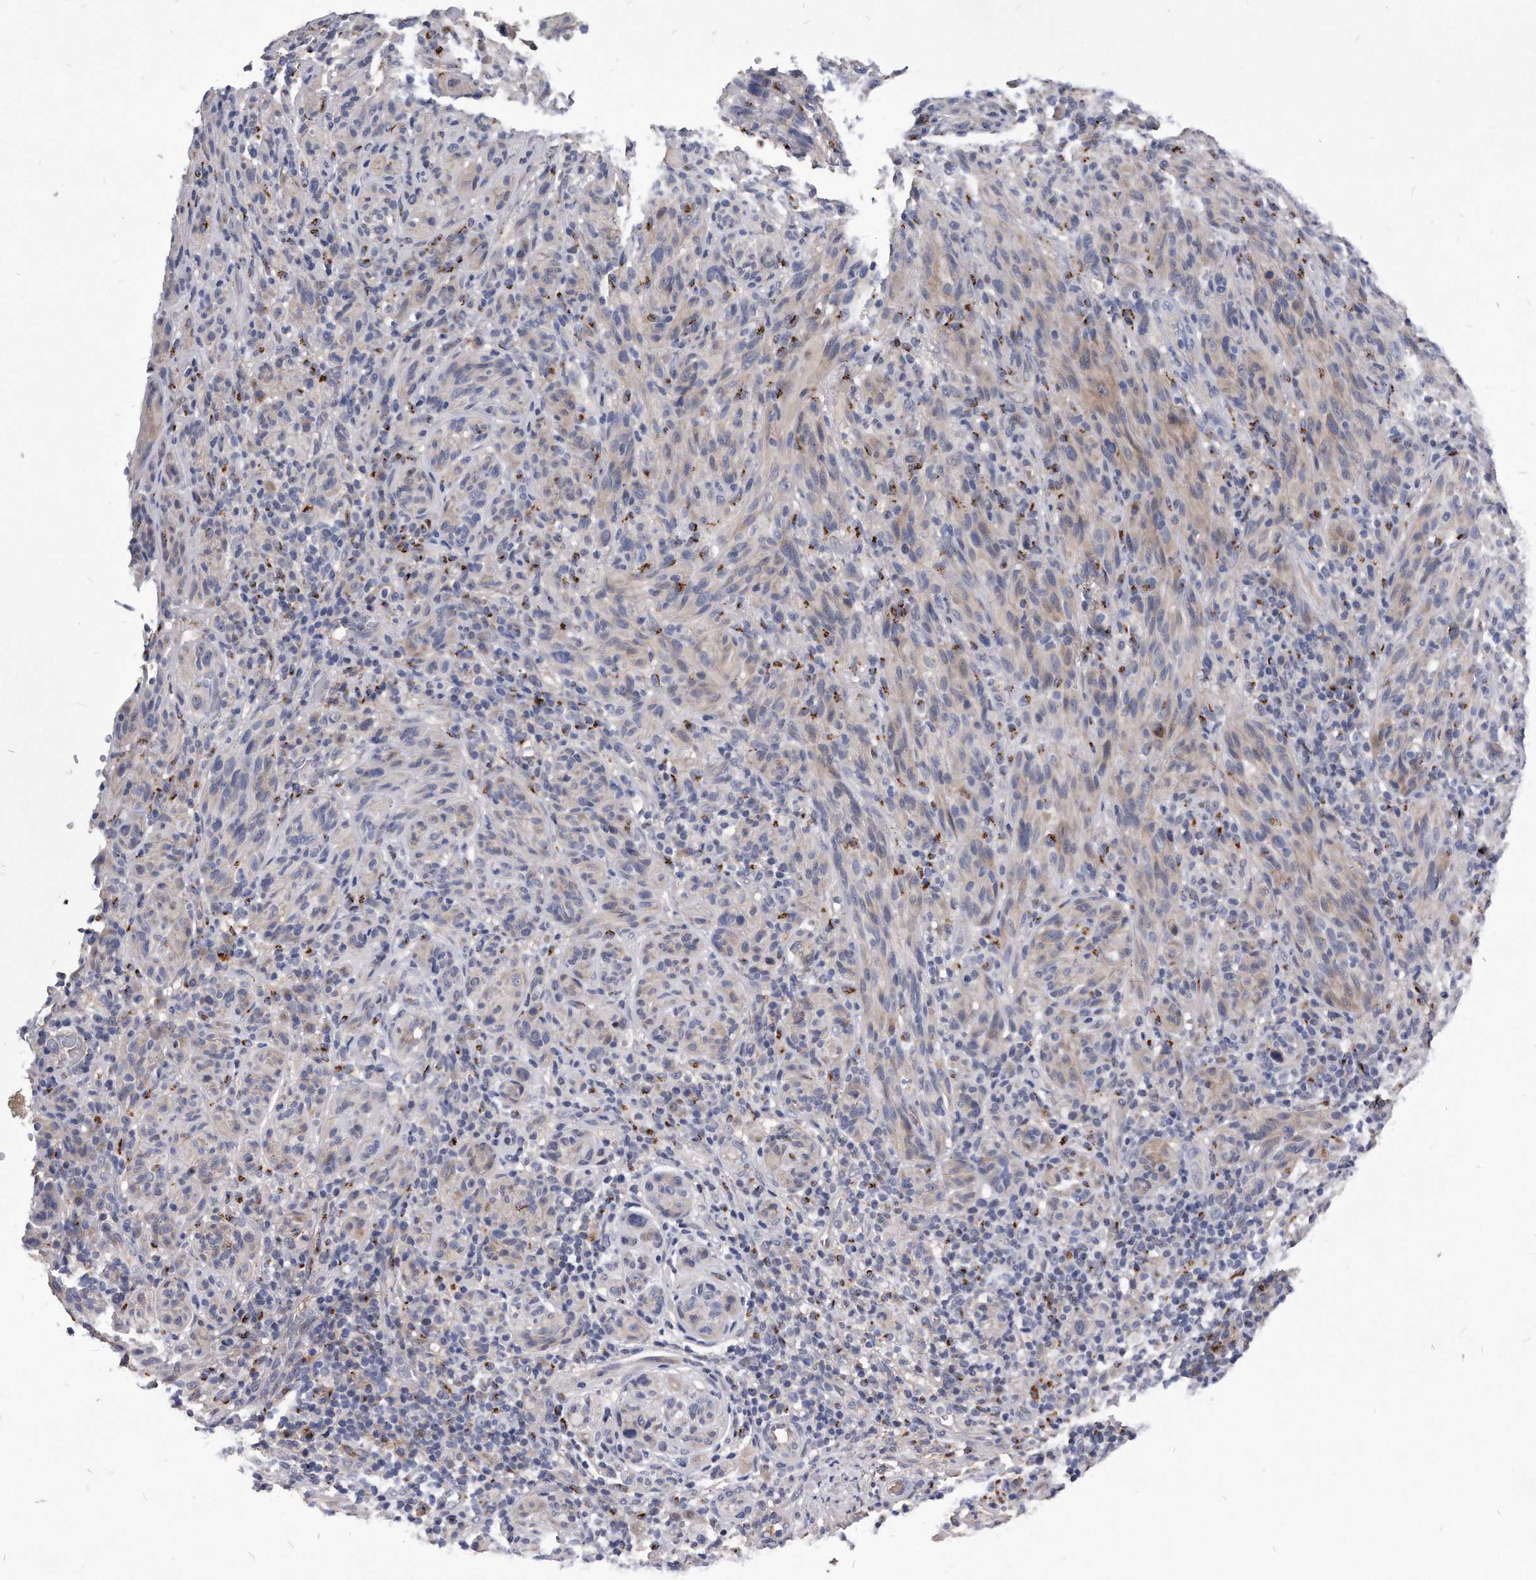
{"staining": {"intensity": "weak", "quantity": "<25%", "location": "cytoplasmic/membranous"}, "tissue": "melanoma", "cell_type": "Tumor cells", "image_type": "cancer", "snomed": [{"axis": "morphology", "description": "Malignant melanoma, NOS"}, {"axis": "topography", "description": "Skin of head"}], "caption": "Tumor cells are negative for protein expression in human malignant melanoma.", "gene": "MGAT4A", "patient": {"sex": "male", "age": 96}}